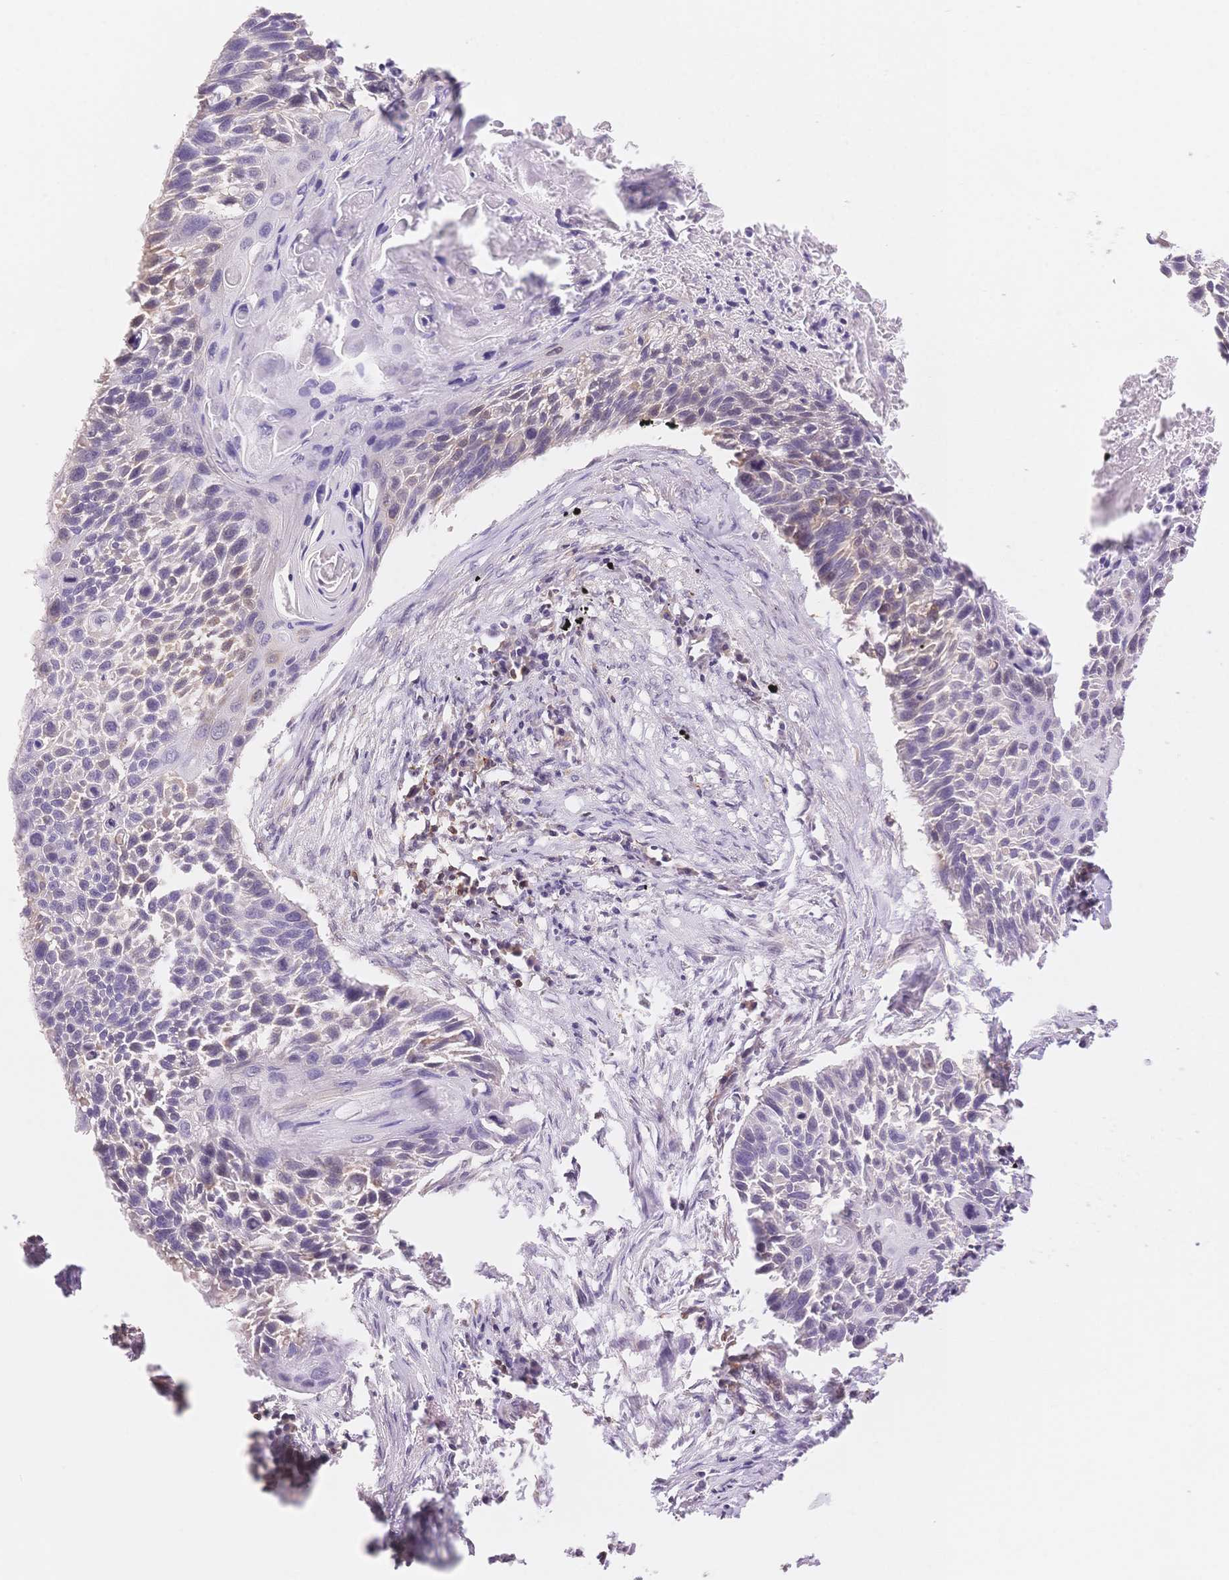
{"staining": {"intensity": "negative", "quantity": "none", "location": "none"}, "tissue": "lung cancer", "cell_type": "Tumor cells", "image_type": "cancer", "snomed": [{"axis": "morphology", "description": "Squamous cell carcinoma, NOS"}, {"axis": "topography", "description": "Lung"}], "caption": "DAB immunohistochemical staining of lung cancer exhibits no significant positivity in tumor cells.", "gene": "STK39", "patient": {"sex": "male", "age": 78}}